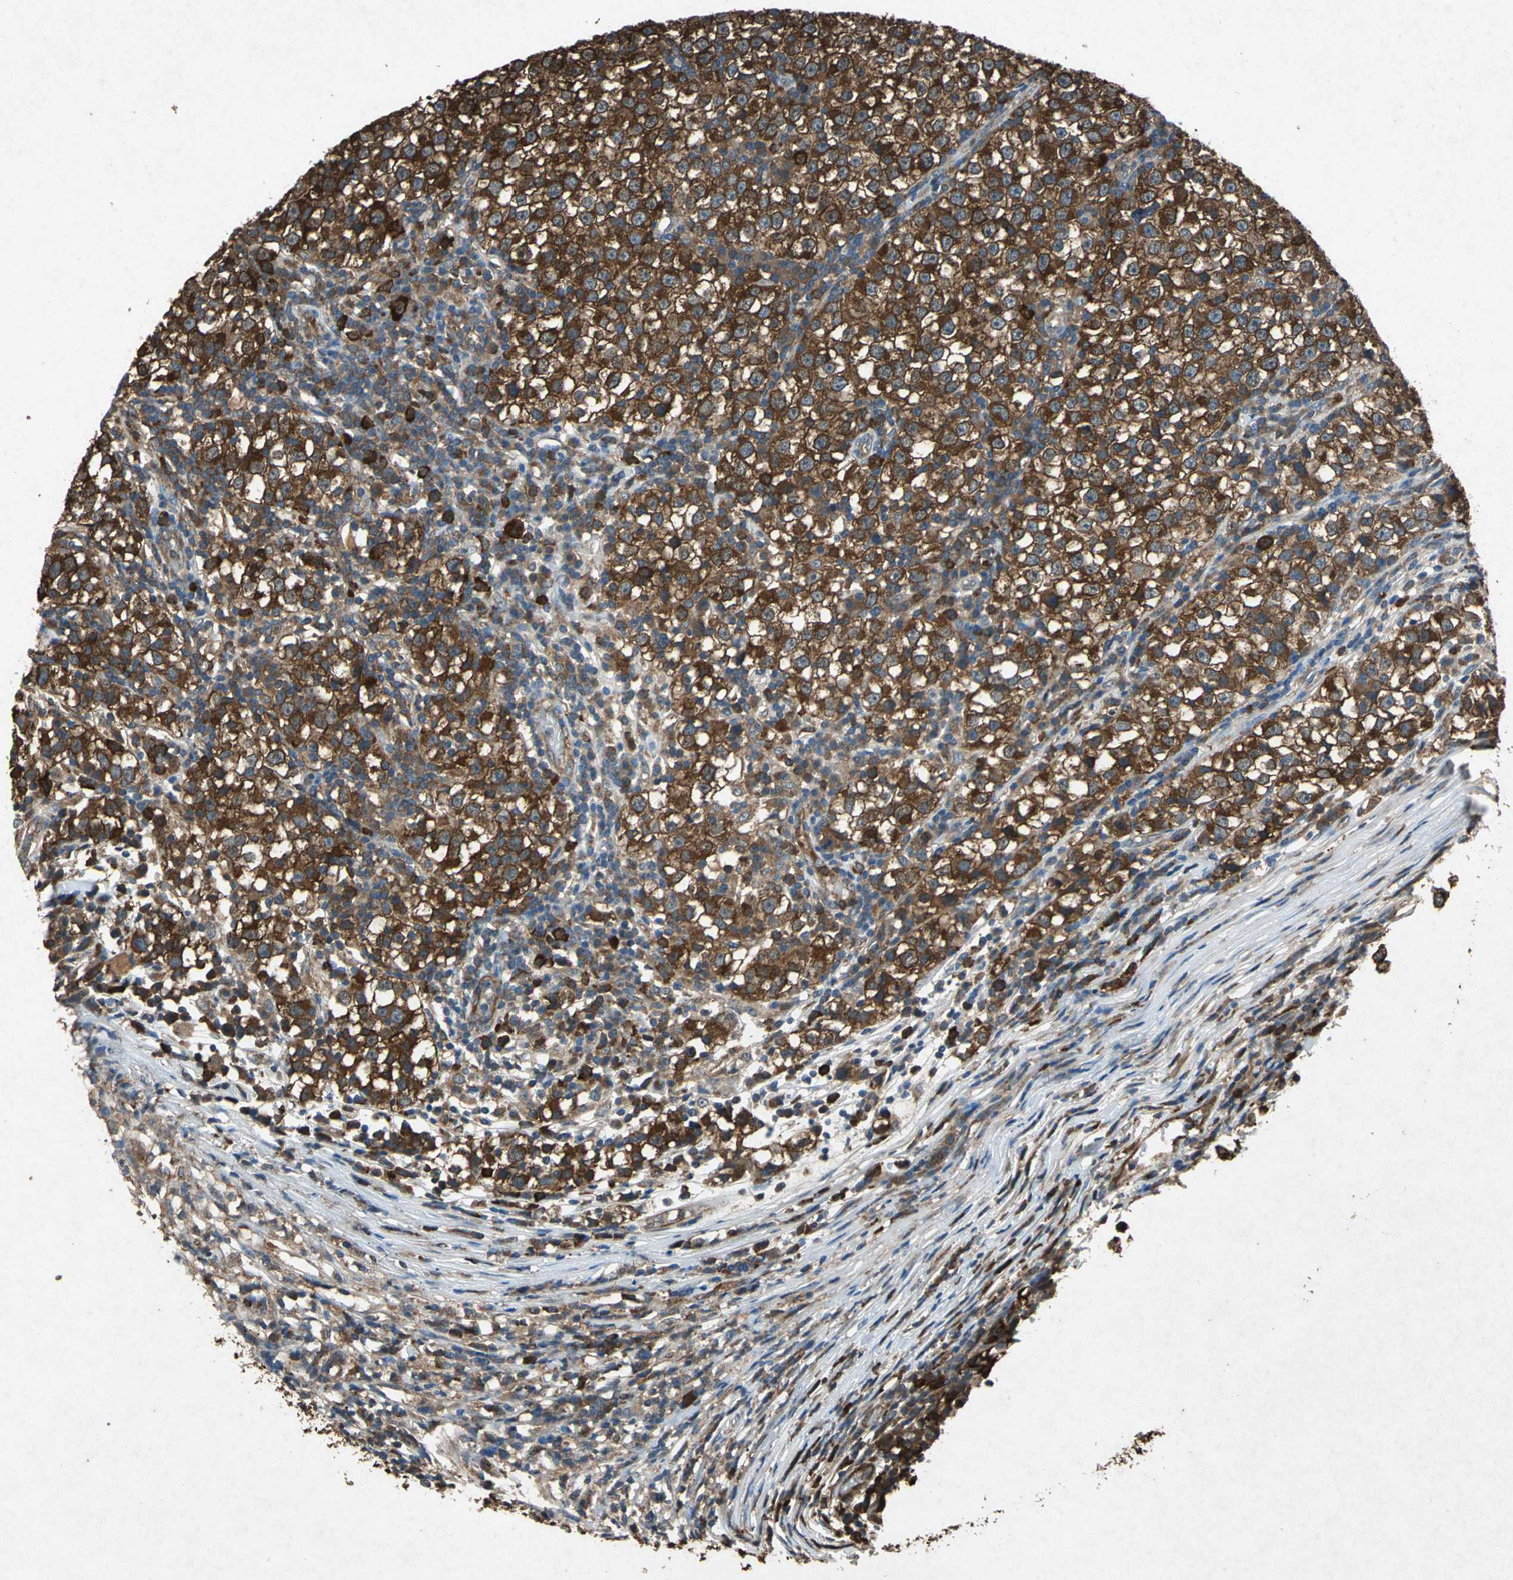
{"staining": {"intensity": "strong", "quantity": ">75%", "location": "cytoplasmic/membranous"}, "tissue": "testis cancer", "cell_type": "Tumor cells", "image_type": "cancer", "snomed": [{"axis": "morphology", "description": "Seminoma, NOS"}, {"axis": "topography", "description": "Testis"}], "caption": "Seminoma (testis) stained with immunohistochemistry (IHC) displays strong cytoplasmic/membranous positivity in about >75% of tumor cells. (Stains: DAB in brown, nuclei in blue, Microscopy: brightfield microscopy at high magnification).", "gene": "HSP90AB1", "patient": {"sex": "male", "age": 65}}